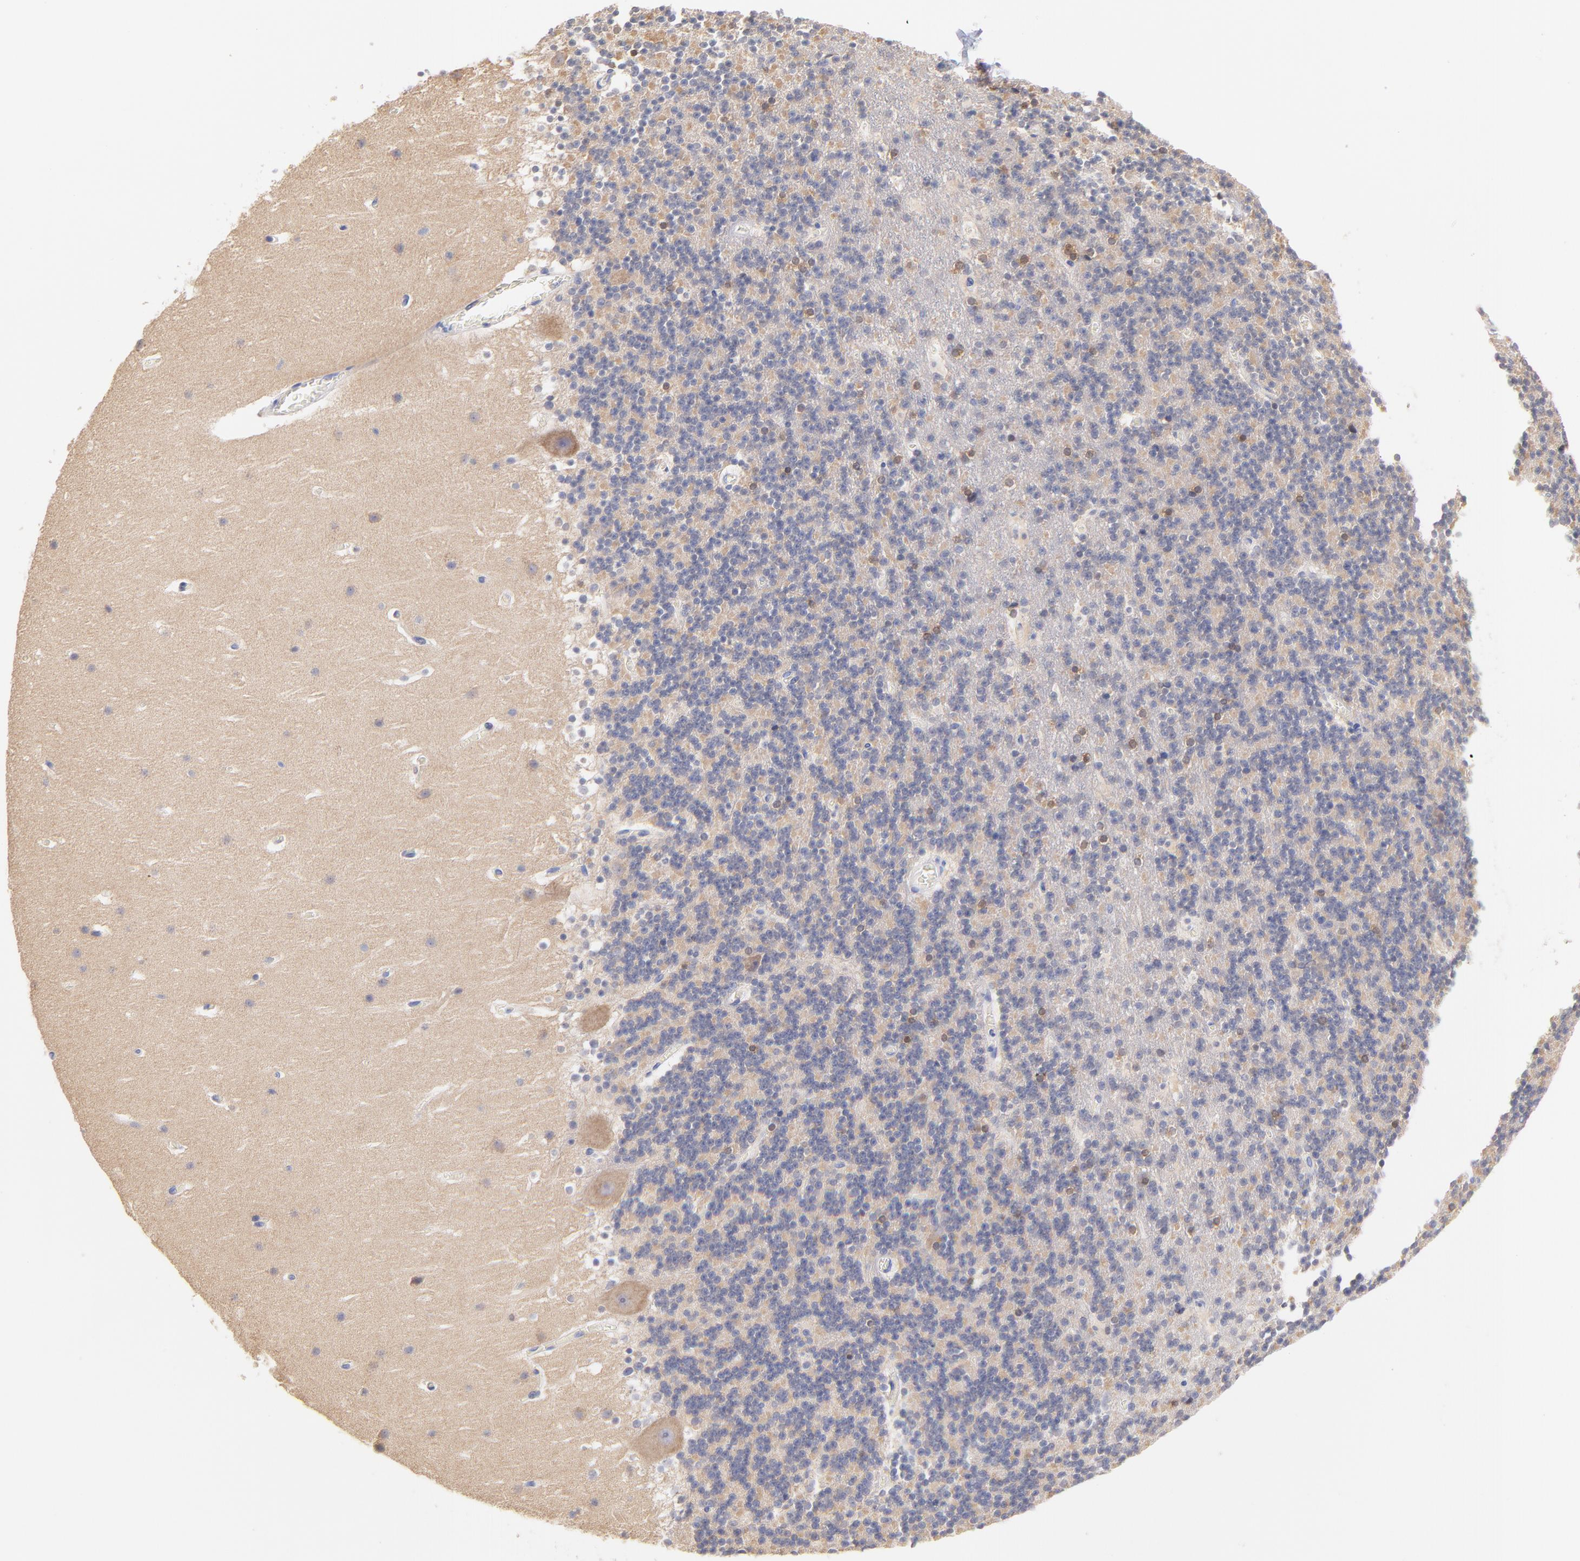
{"staining": {"intensity": "moderate", "quantity": "<25%", "location": "cytoplasmic/membranous"}, "tissue": "cerebellum", "cell_type": "Cells in granular layer", "image_type": "normal", "snomed": [{"axis": "morphology", "description": "Normal tissue, NOS"}, {"axis": "topography", "description": "Cerebellum"}], "caption": "An immunohistochemistry photomicrograph of benign tissue is shown. Protein staining in brown labels moderate cytoplasmic/membranous positivity in cerebellum within cells in granular layer. The staining is performed using DAB brown chromogen to label protein expression. The nuclei are counter-stained blue using hematoxylin.", "gene": "CFAP57", "patient": {"sex": "male", "age": 45}}